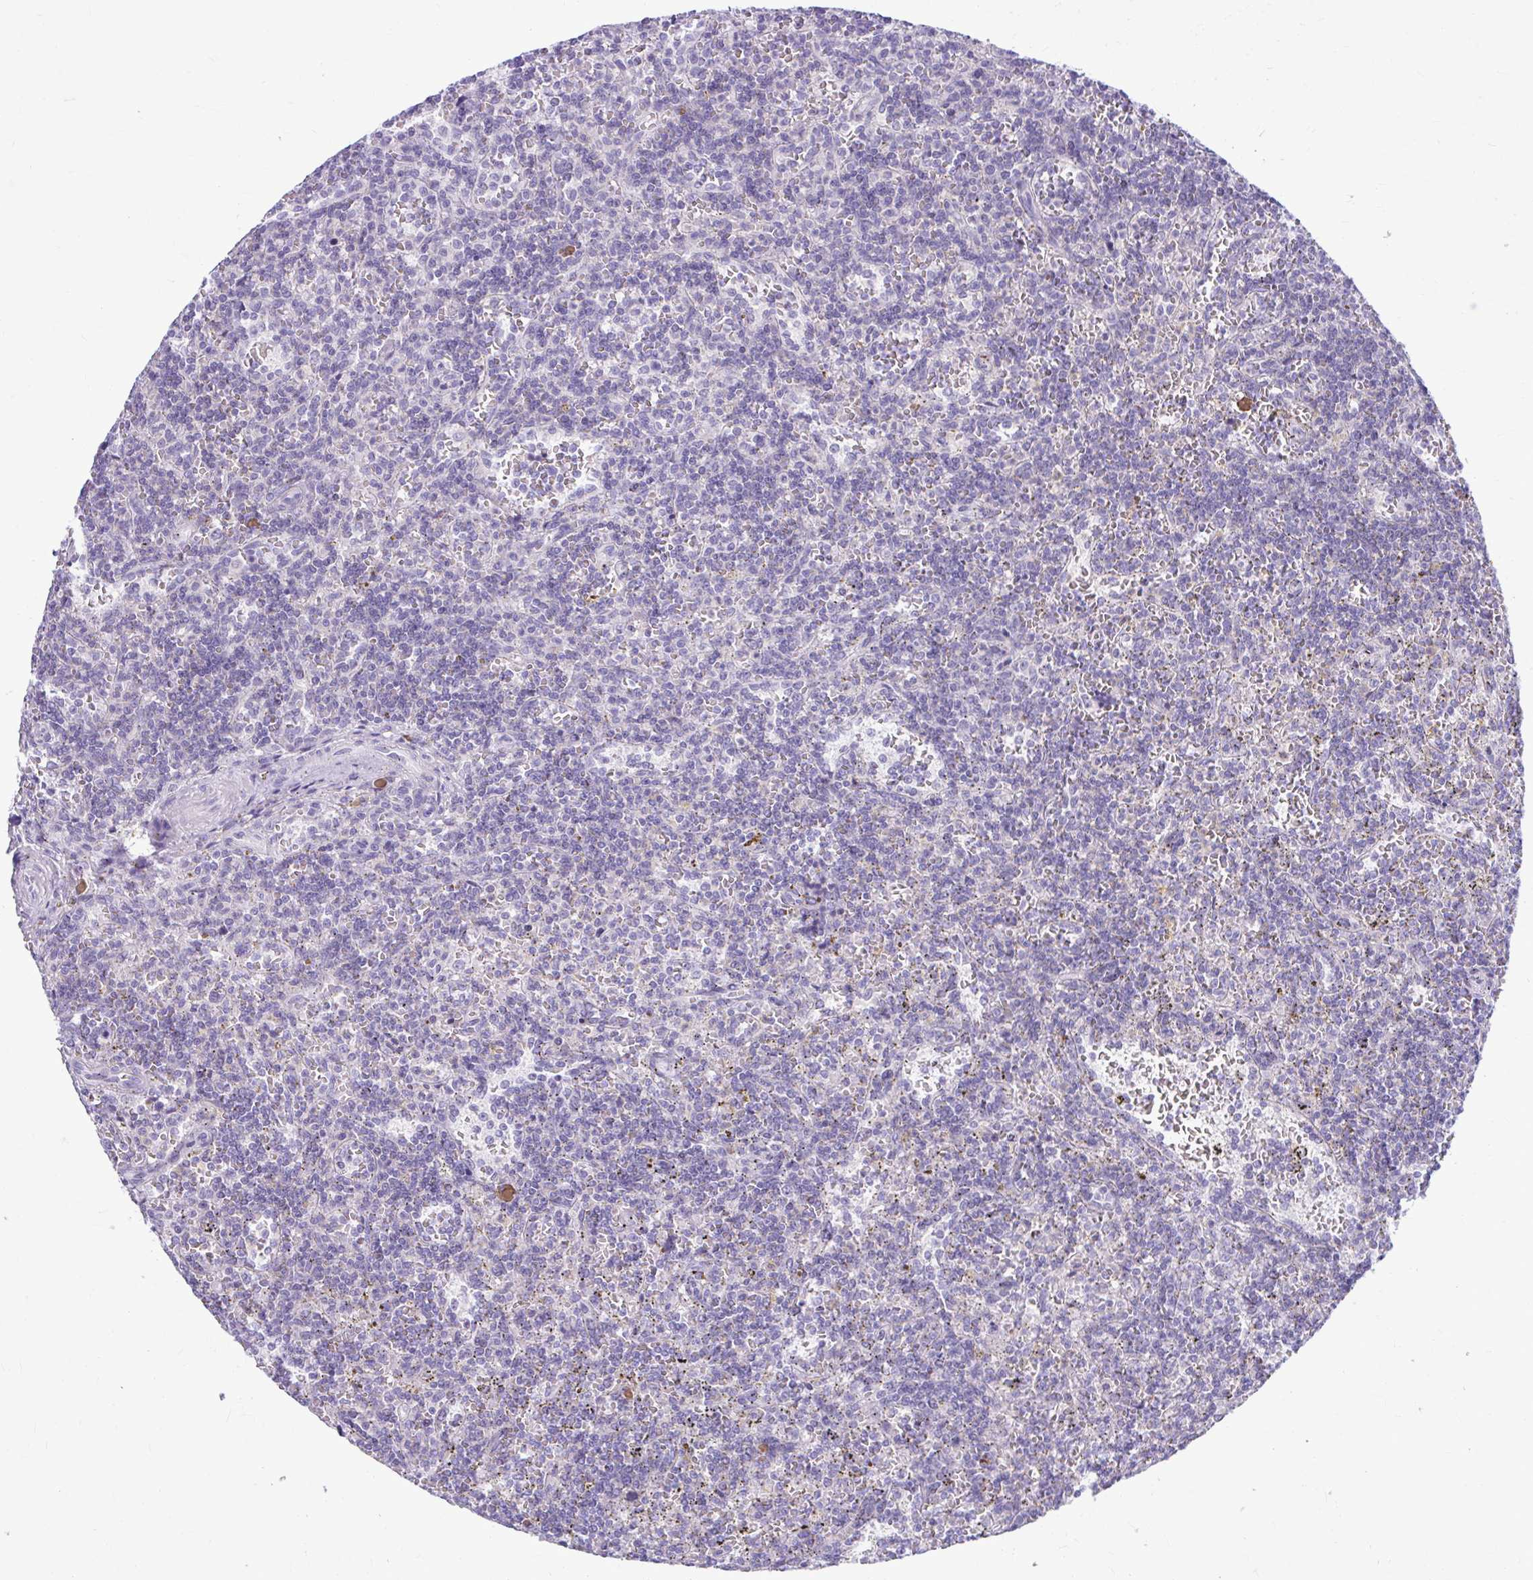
{"staining": {"intensity": "negative", "quantity": "none", "location": "none"}, "tissue": "lymphoma", "cell_type": "Tumor cells", "image_type": "cancer", "snomed": [{"axis": "morphology", "description": "Malignant lymphoma, non-Hodgkin's type, Low grade"}, {"axis": "topography", "description": "Spleen"}], "caption": "Protein analysis of low-grade malignant lymphoma, non-Hodgkin's type reveals no significant positivity in tumor cells.", "gene": "CHIA", "patient": {"sex": "male", "age": 73}}